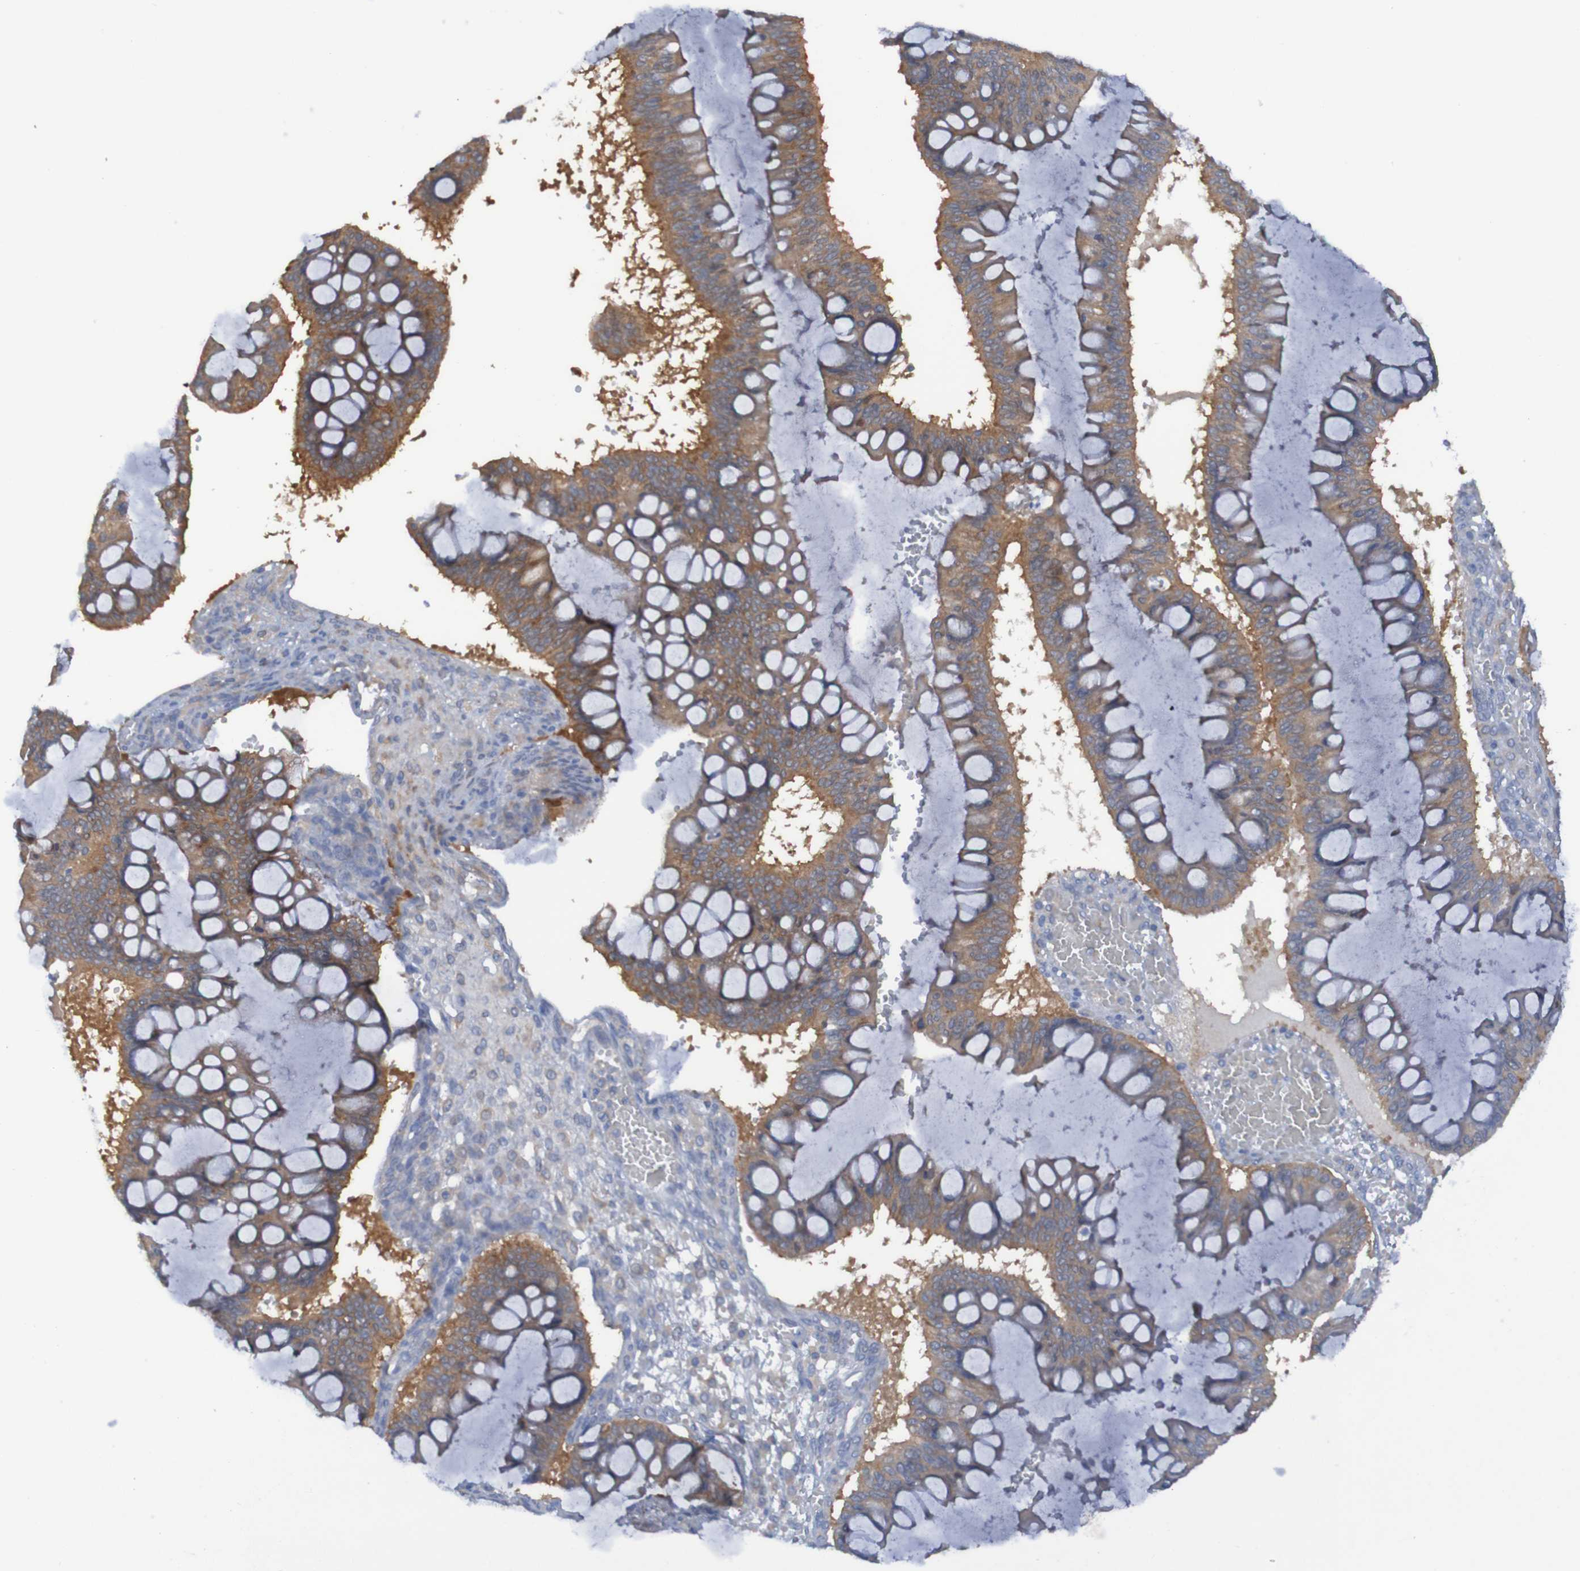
{"staining": {"intensity": "moderate", "quantity": ">75%", "location": "cytoplasmic/membranous"}, "tissue": "ovarian cancer", "cell_type": "Tumor cells", "image_type": "cancer", "snomed": [{"axis": "morphology", "description": "Cystadenocarcinoma, mucinous, NOS"}, {"axis": "topography", "description": "Ovary"}], "caption": "Mucinous cystadenocarcinoma (ovarian) stained for a protein reveals moderate cytoplasmic/membranous positivity in tumor cells.", "gene": "ARHGEF16", "patient": {"sex": "female", "age": 73}}